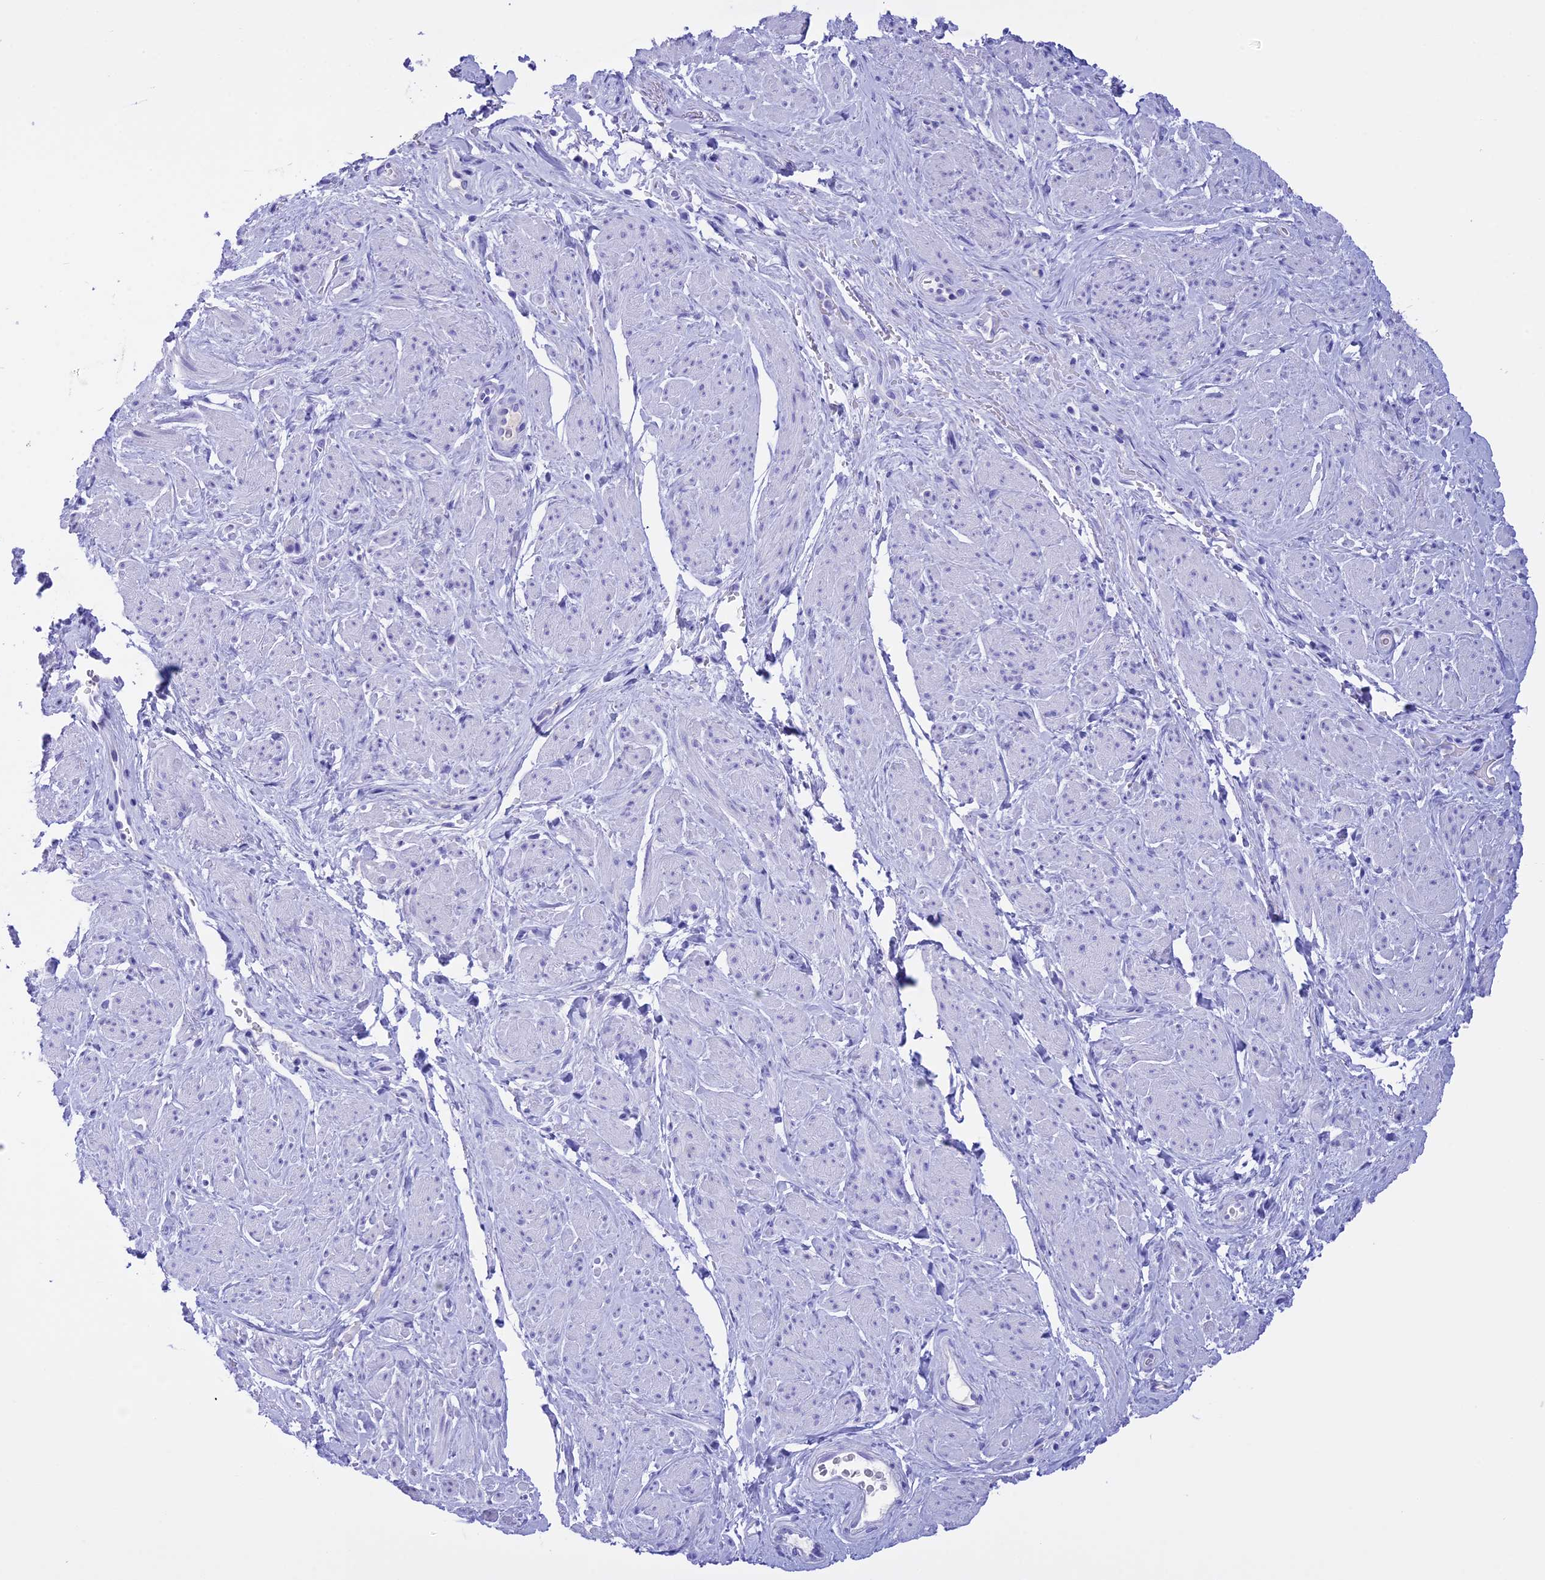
{"staining": {"intensity": "negative", "quantity": "none", "location": "none"}, "tissue": "smooth muscle", "cell_type": "Smooth muscle cells", "image_type": "normal", "snomed": [{"axis": "morphology", "description": "Normal tissue, NOS"}, {"axis": "topography", "description": "Smooth muscle"}, {"axis": "topography", "description": "Peripheral nerve tissue"}], "caption": "IHC photomicrograph of normal smooth muscle: human smooth muscle stained with DAB demonstrates no significant protein expression in smooth muscle cells.", "gene": "BRI3", "patient": {"sex": "male", "age": 69}}